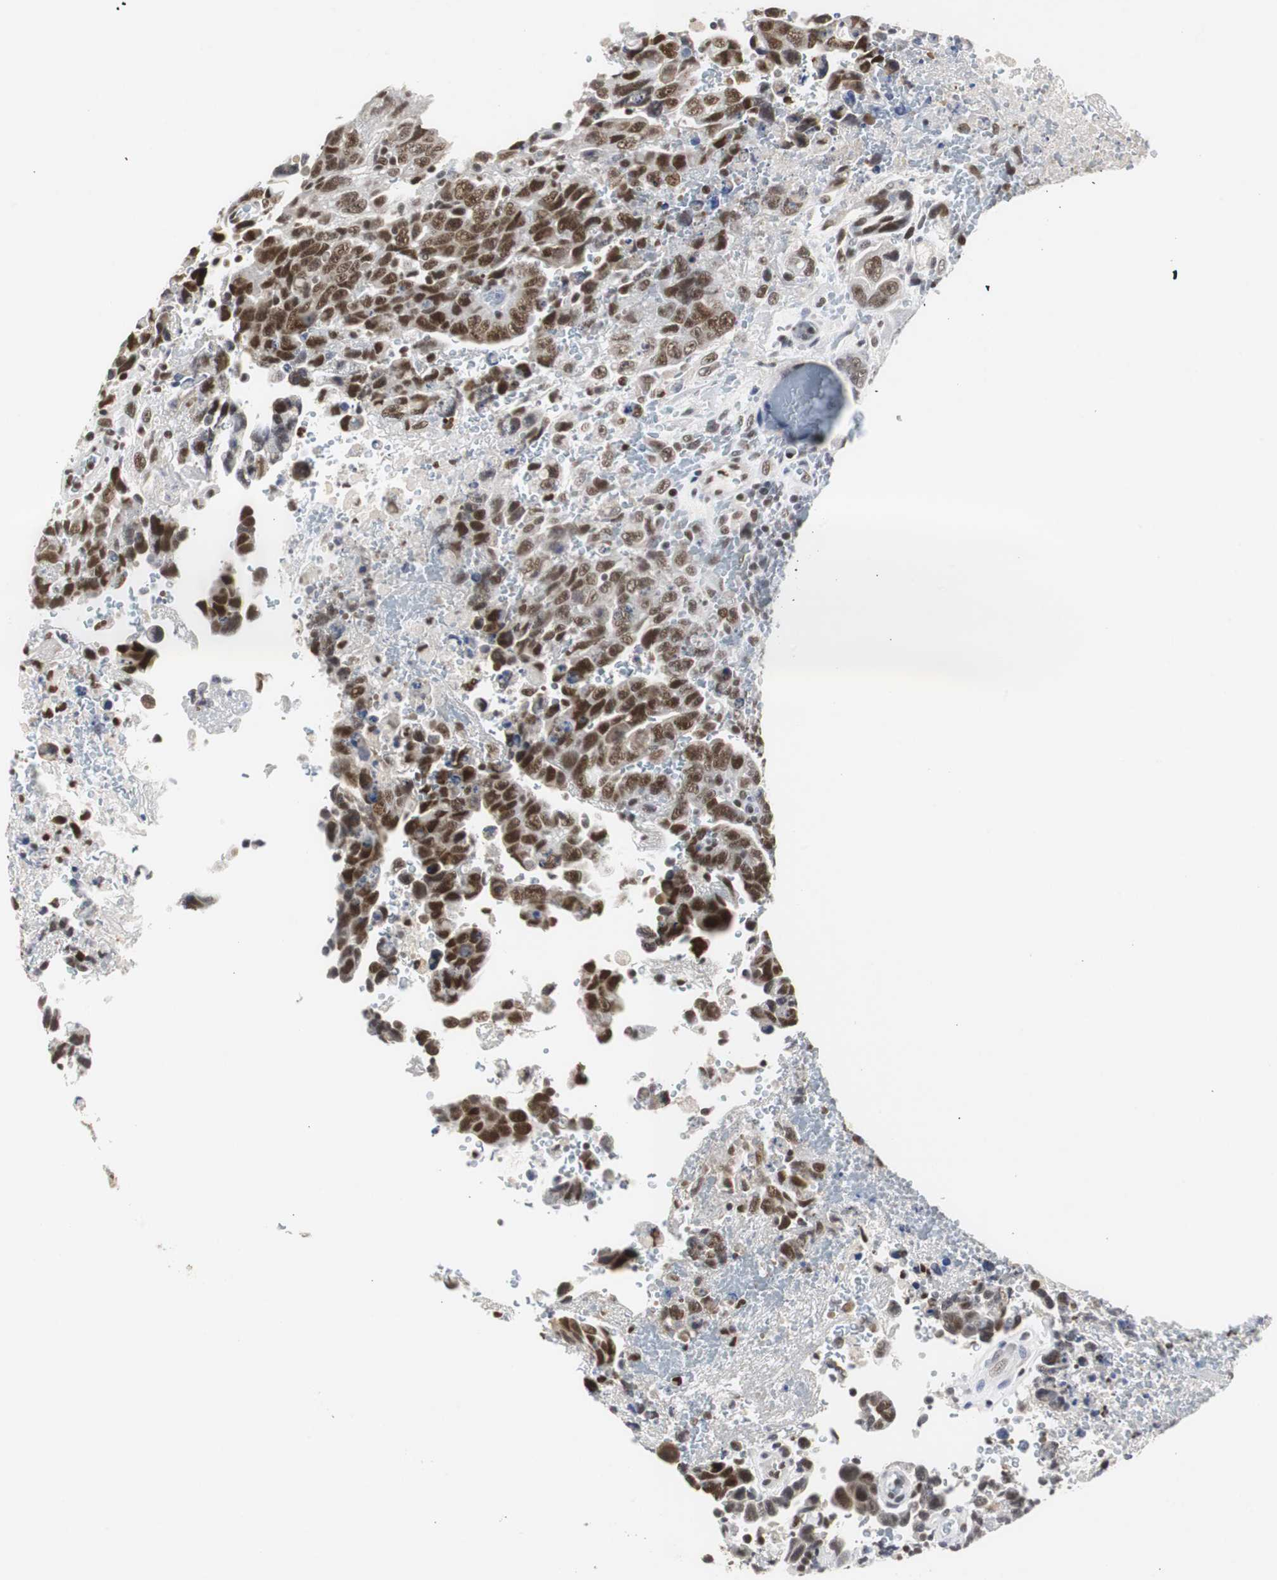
{"staining": {"intensity": "strong", "quantity": ">75%", "location": "nuclear"}, "tissue": "testis cancer", "cell_type": "Tumor cells", "image_type": "cancer", "snomed": [{"axis": "morphology", "description": "Carcinoma, Embryonal, NOS"}, {"axis": "topography", "description": "Testis"}], "caption": "High-power microscopy captured an IHC histopathology image of testis cancer (embryonal carcinoma), revealing strong nuclear expression in approximately >75% of tumor cells. The staining is performed using DAB (3,3'-diaminobenzidine) brown chromogen to label protein expression. The nuclei are counter-stained blue using hematoxylin.", "gene": "ZFC3H1", "patient": {"sex": "male", "age": 28}}